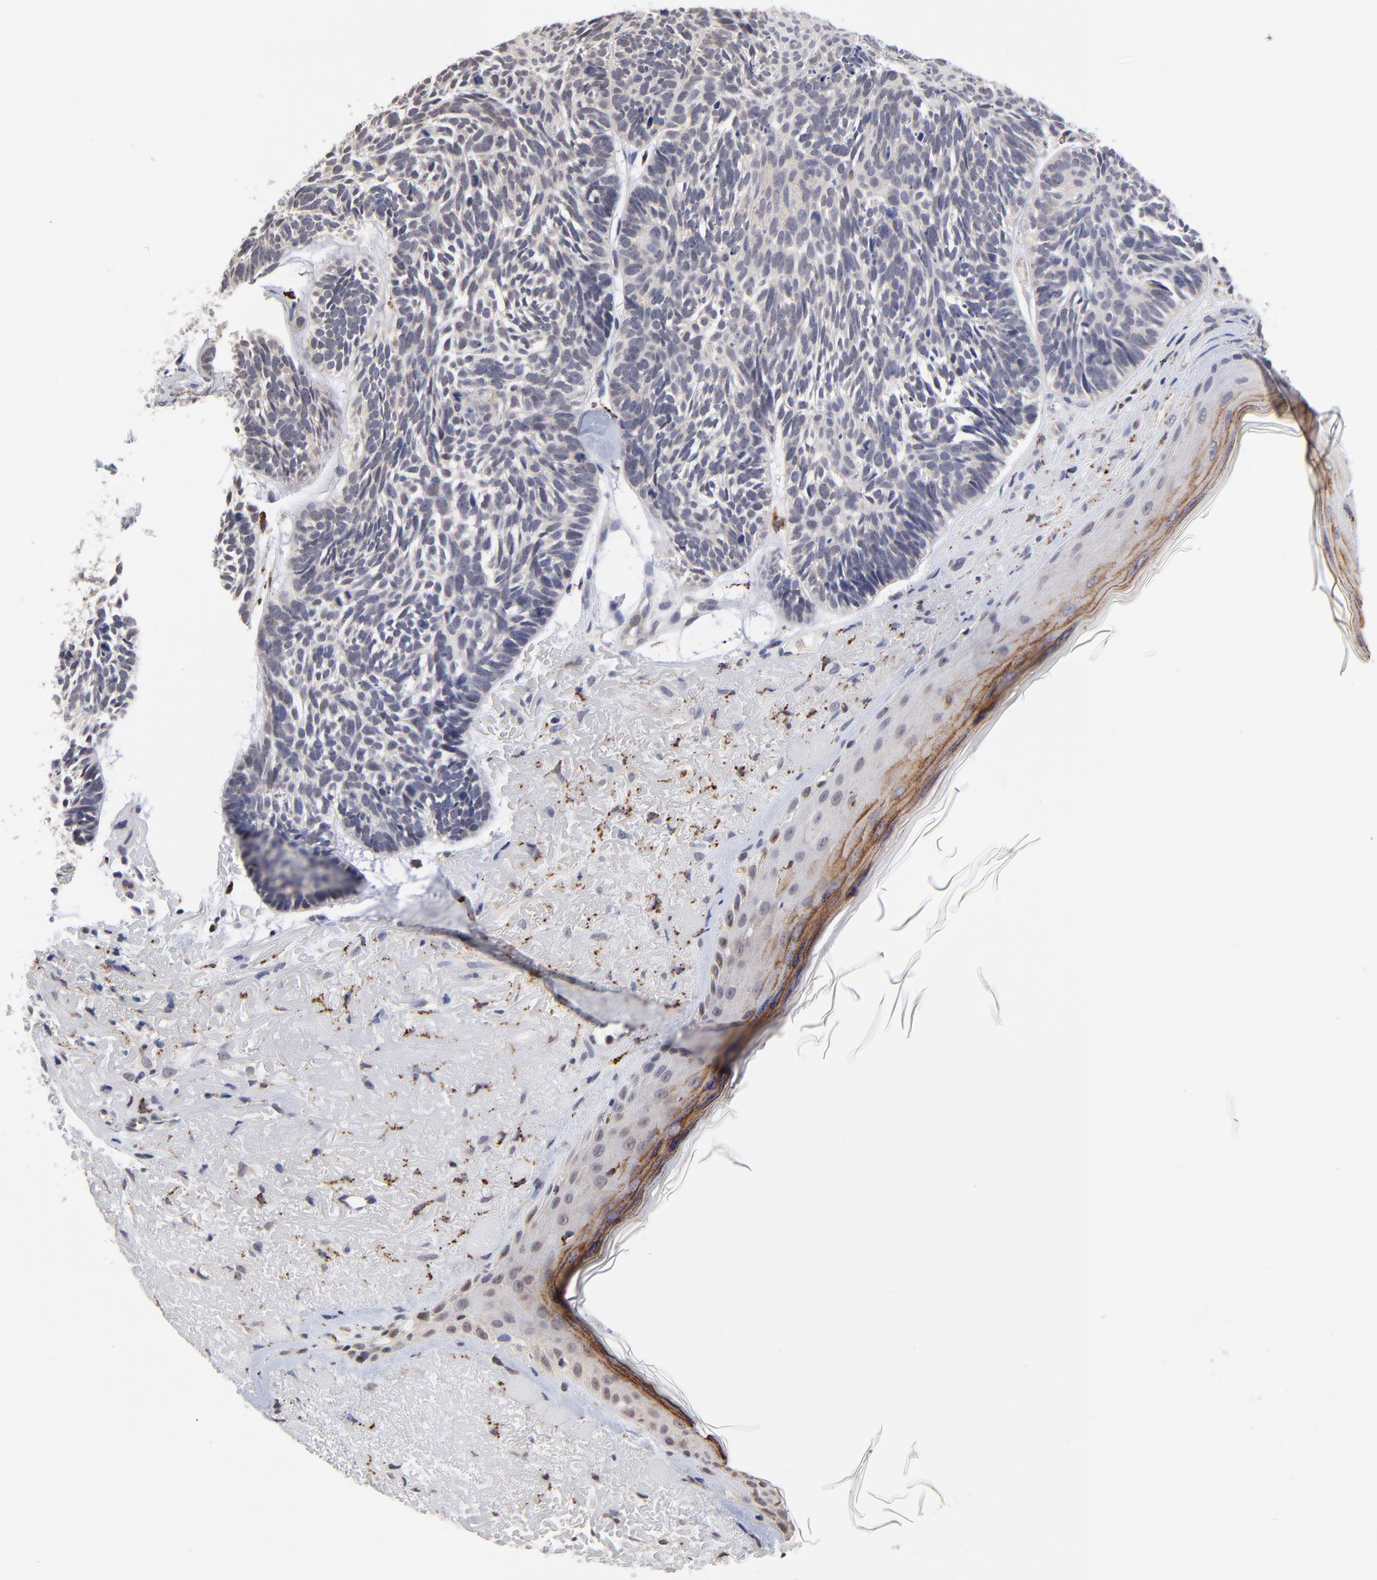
{"staining": {"intensity": "negative", "quantity": "none", "location": "none"}, "tissue": "skin cancer", "cell_type": "Tumor cells", "image_type": "cancer", "snomed": [{"axis": "morphology", "description": "Basal cell carcinoma"}, {"axis": "topography", "description": "Skin"}], "caption": "The histopathology image shows no significant staining in tumor cells of skin basal cell carcinoma. Brightfield microscopy of IHC stained with DAB (brown) and hematoxylin (blue), captured at high magnification.", "gene": "PDE4B", "patient": {"sex": "female", "age": 87}}